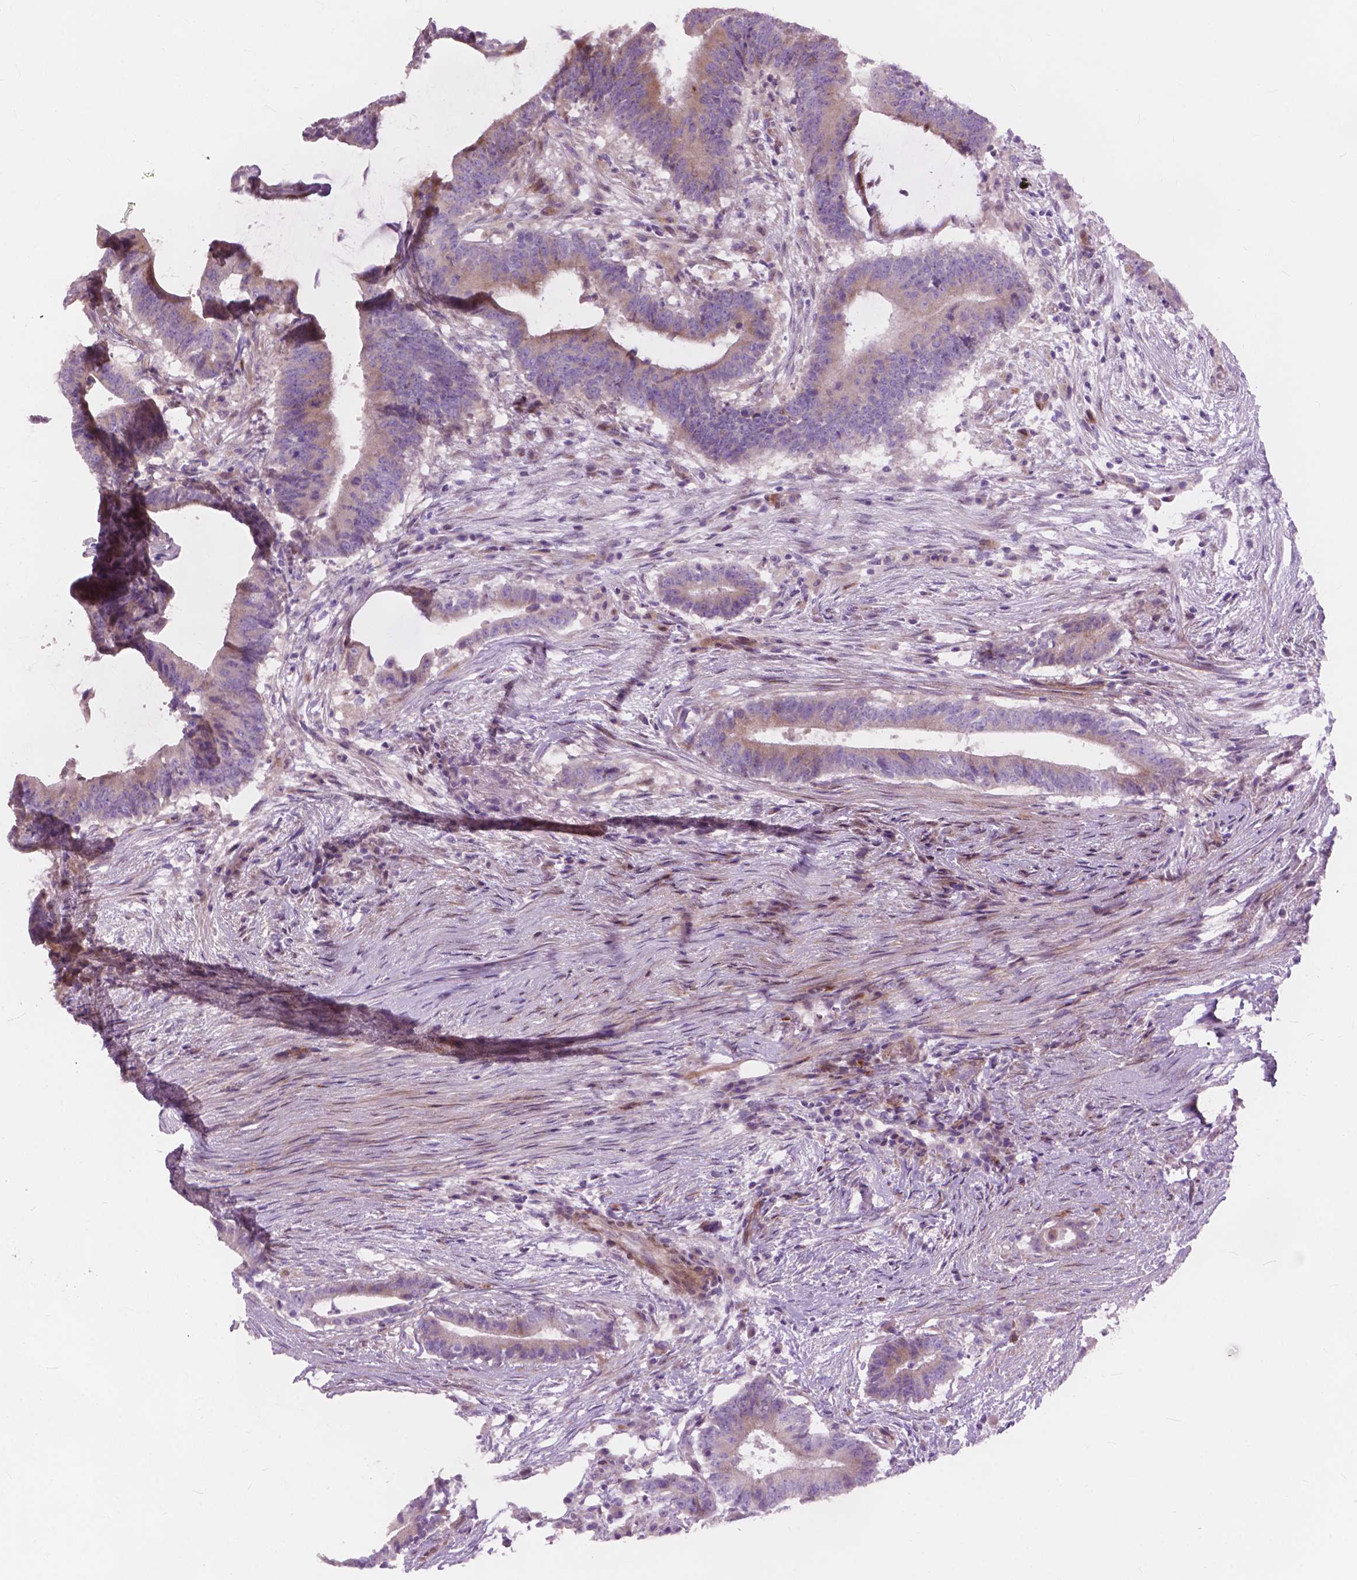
{"staining": {"intensity": "weak", "quantity": "<25%", "location": "cytoplasmic/membranous"}, "tissue": "colorectal cancer", "cell_type": "Tumor cells", "image_type": "cancer", "snomed": [{"axis": "morphology", "description": "Adenocarcinoma, NOS"}, {"axis": "topography", "description": "Colon"}], "caption": "Immunohistochemical staining of human colorectal adenocarcinoma displays no significant expression in tumor cells.", "gene": "MORN1", "patient": {"sex": "female", "age": 43}}